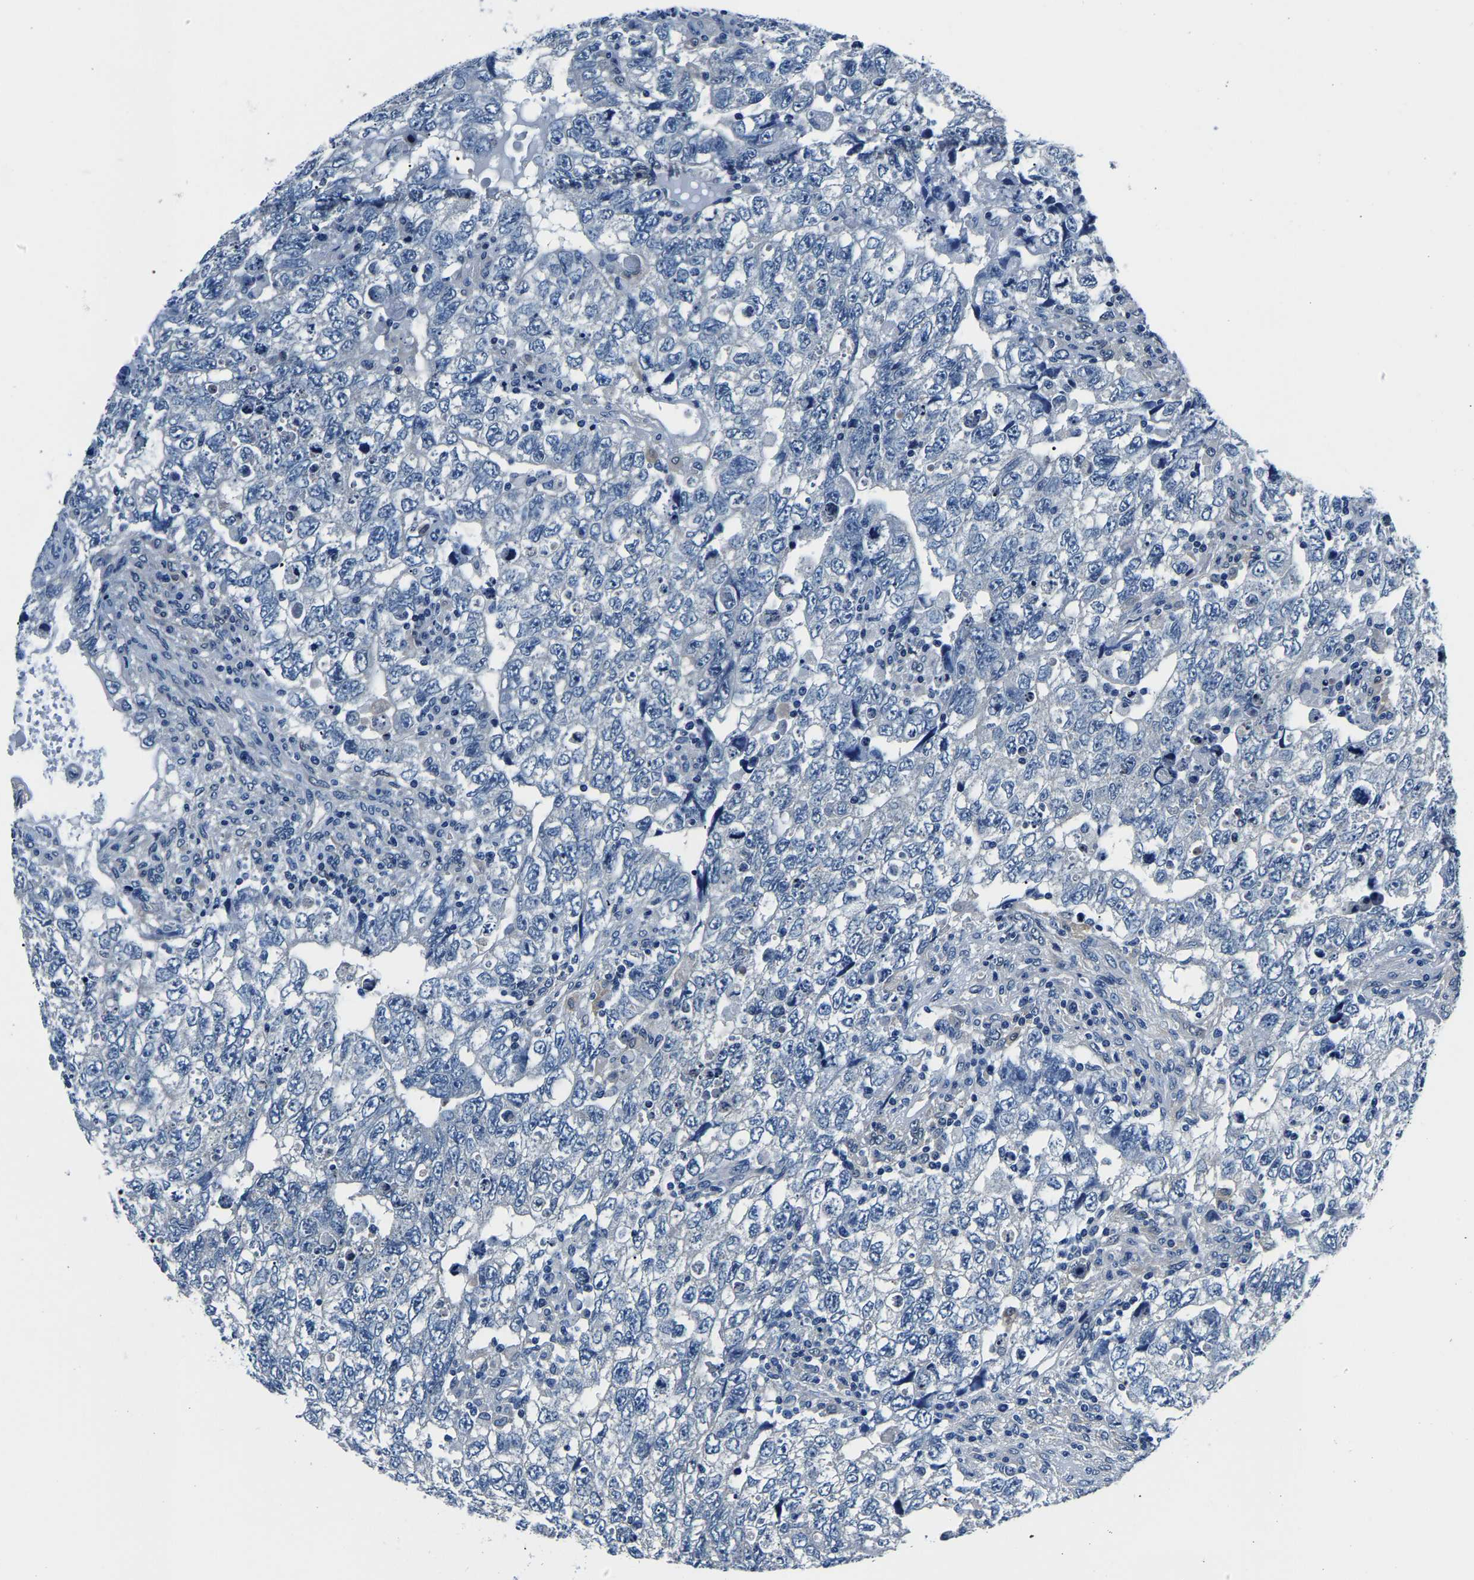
{"staining": {"intensity": "negative", "quantity": "none", "location": "none"}, "tissue": "testis cancer", "cell_type": "Tumor cells", "image_type": "cancer", "snomed": [{"axis": "morphology", "description": "Carcinoma, Embryonal, NOS"}, {"axis": "topography", "description": "Testis"}], "caption": "Immunohistochemical staining of human testis cancer displays no significant positivity in tumor cells. (Stains: DAB immunohistochemistry with hematoxylin counter stain, Microscopy: brightfield microscopy at high magnification).", "gene": "ACO1", "patient": {"sex": "male", "age": 36}}